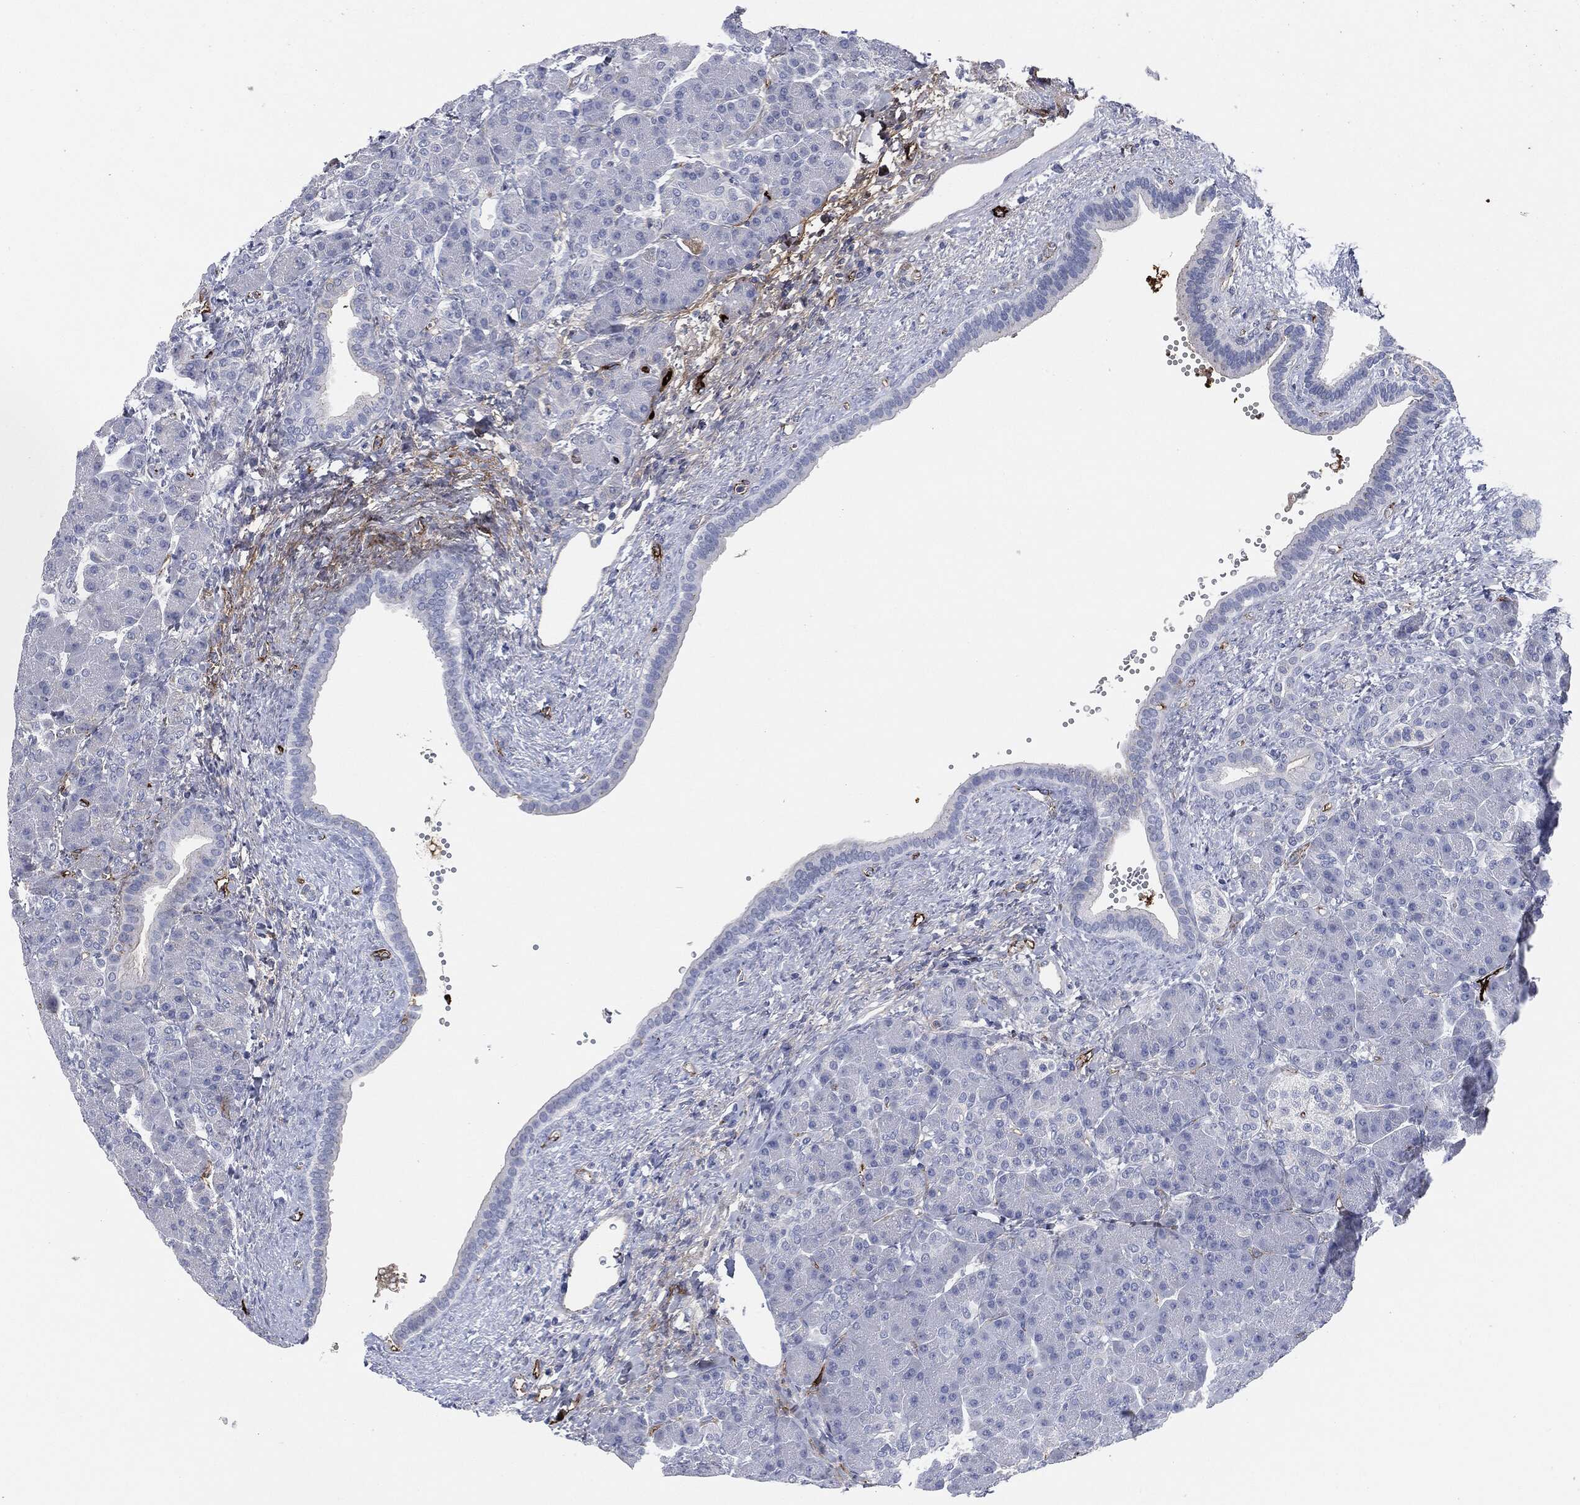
{"staining": {"intensity": "negative", "quantity": "none", "location": "none"}, "tissue": "pancreas", "cell_type": "Exocrine glandular cells", "image_type": "normal", "snomed": [{"axis": "morphology", "description": "Normal tissue, NOS"}, {"axis": "topography", "description": "Pancreas"}], "caption": "Immunohistochemistry (IHC) histopathology image of benign pancreas: human pancreas stained with DAB (3,3'-diaminobenzidine) shows no significant protein positivity in exocrine glandular cells.", "gene": "APOB", "patient": {"sex": "female", "age": 63}}